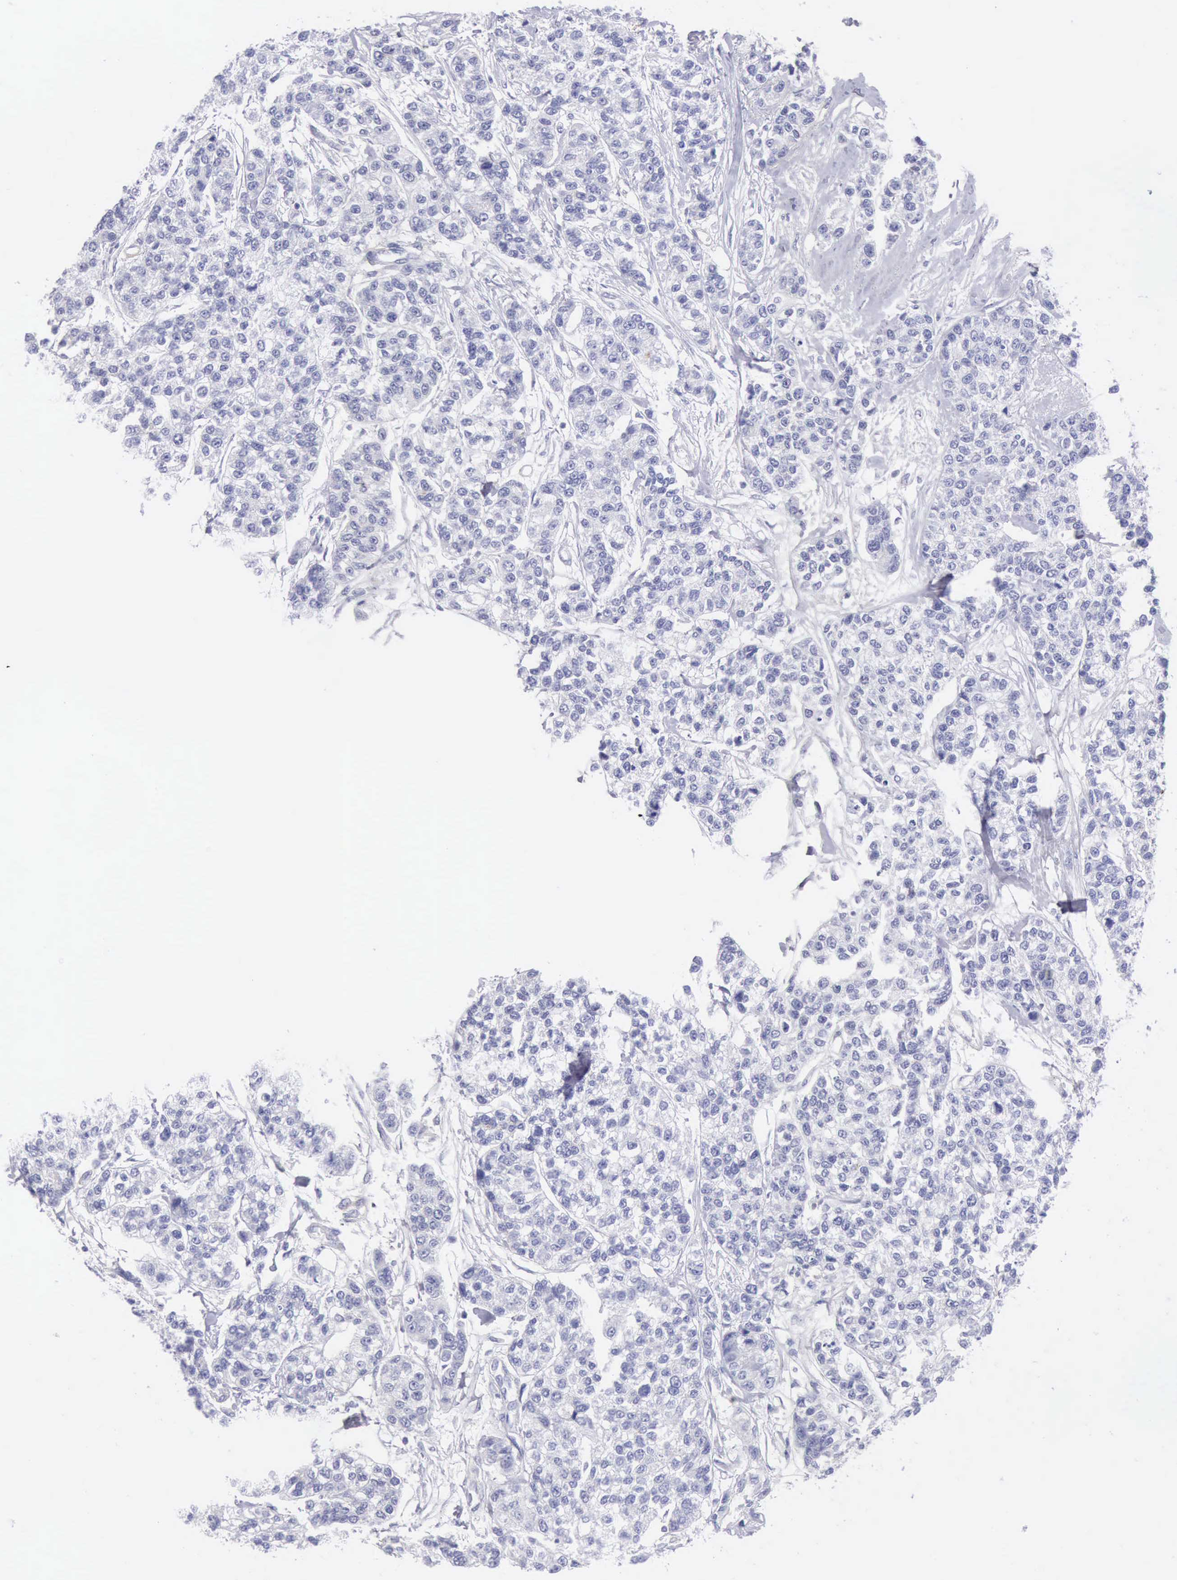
{"staining": {"intensity": "negative", "quantity": "none", "location": "none"}, "tissue": "breast cancer", "cell_type": "Tumor cells", "image_type": "cancer", "snomed": [{"axis": "morphology", "description": "Duct carcinoma"}, {"axis": "topography", "description": "Breast"}], "caption": "Tumor cells show no significant positivity in breast invasive ductal carcinoma. (Brightfield microscopy of DAB (3,3'-diaminobenzidine) immunohistochemistry (IHC) at high magnification).", "gene": "AOC3", "patient": {"sex": "female", "age": 51}}